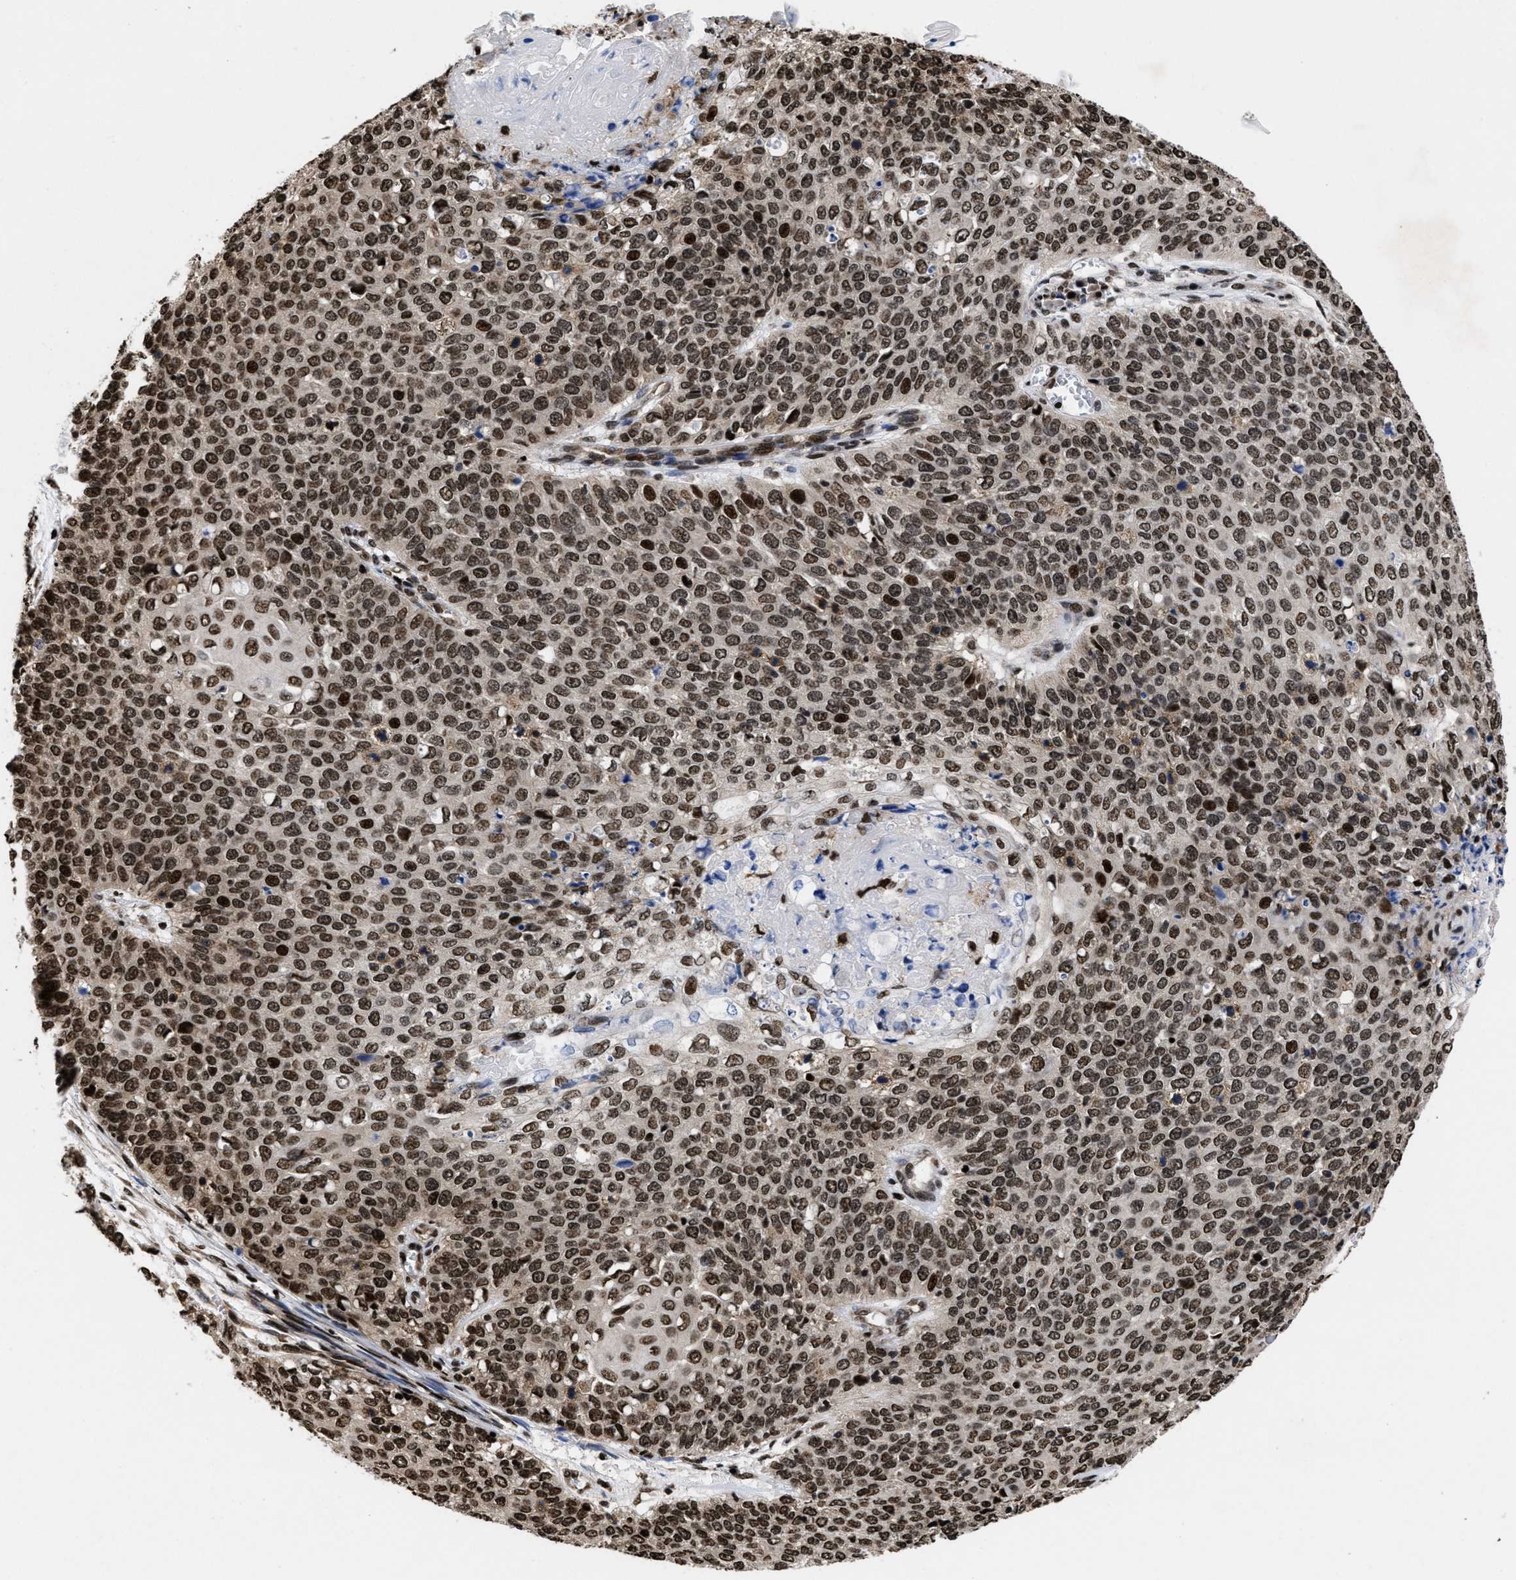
{"staining": {"intensity": "strong", "quantity": ">75%", "location": "nuclear"}, "tissue": "cervical cancer", "cell_type": "Tumor cells", "image_type": "cancer", "snomed": [{"axis": "morphology", "description": "Squamous cell carcinoma, NOS"}, {"axis": "topography", "description": "Cervix"}], "caption": "Strong nuclear staining for a protein is identified in about >75% of tumor cells of squamous cell carcinoma (cervical) using immunohistochemistry.", "gene": "CALHM3", "patient": {"sex": "female", "age": 39}}